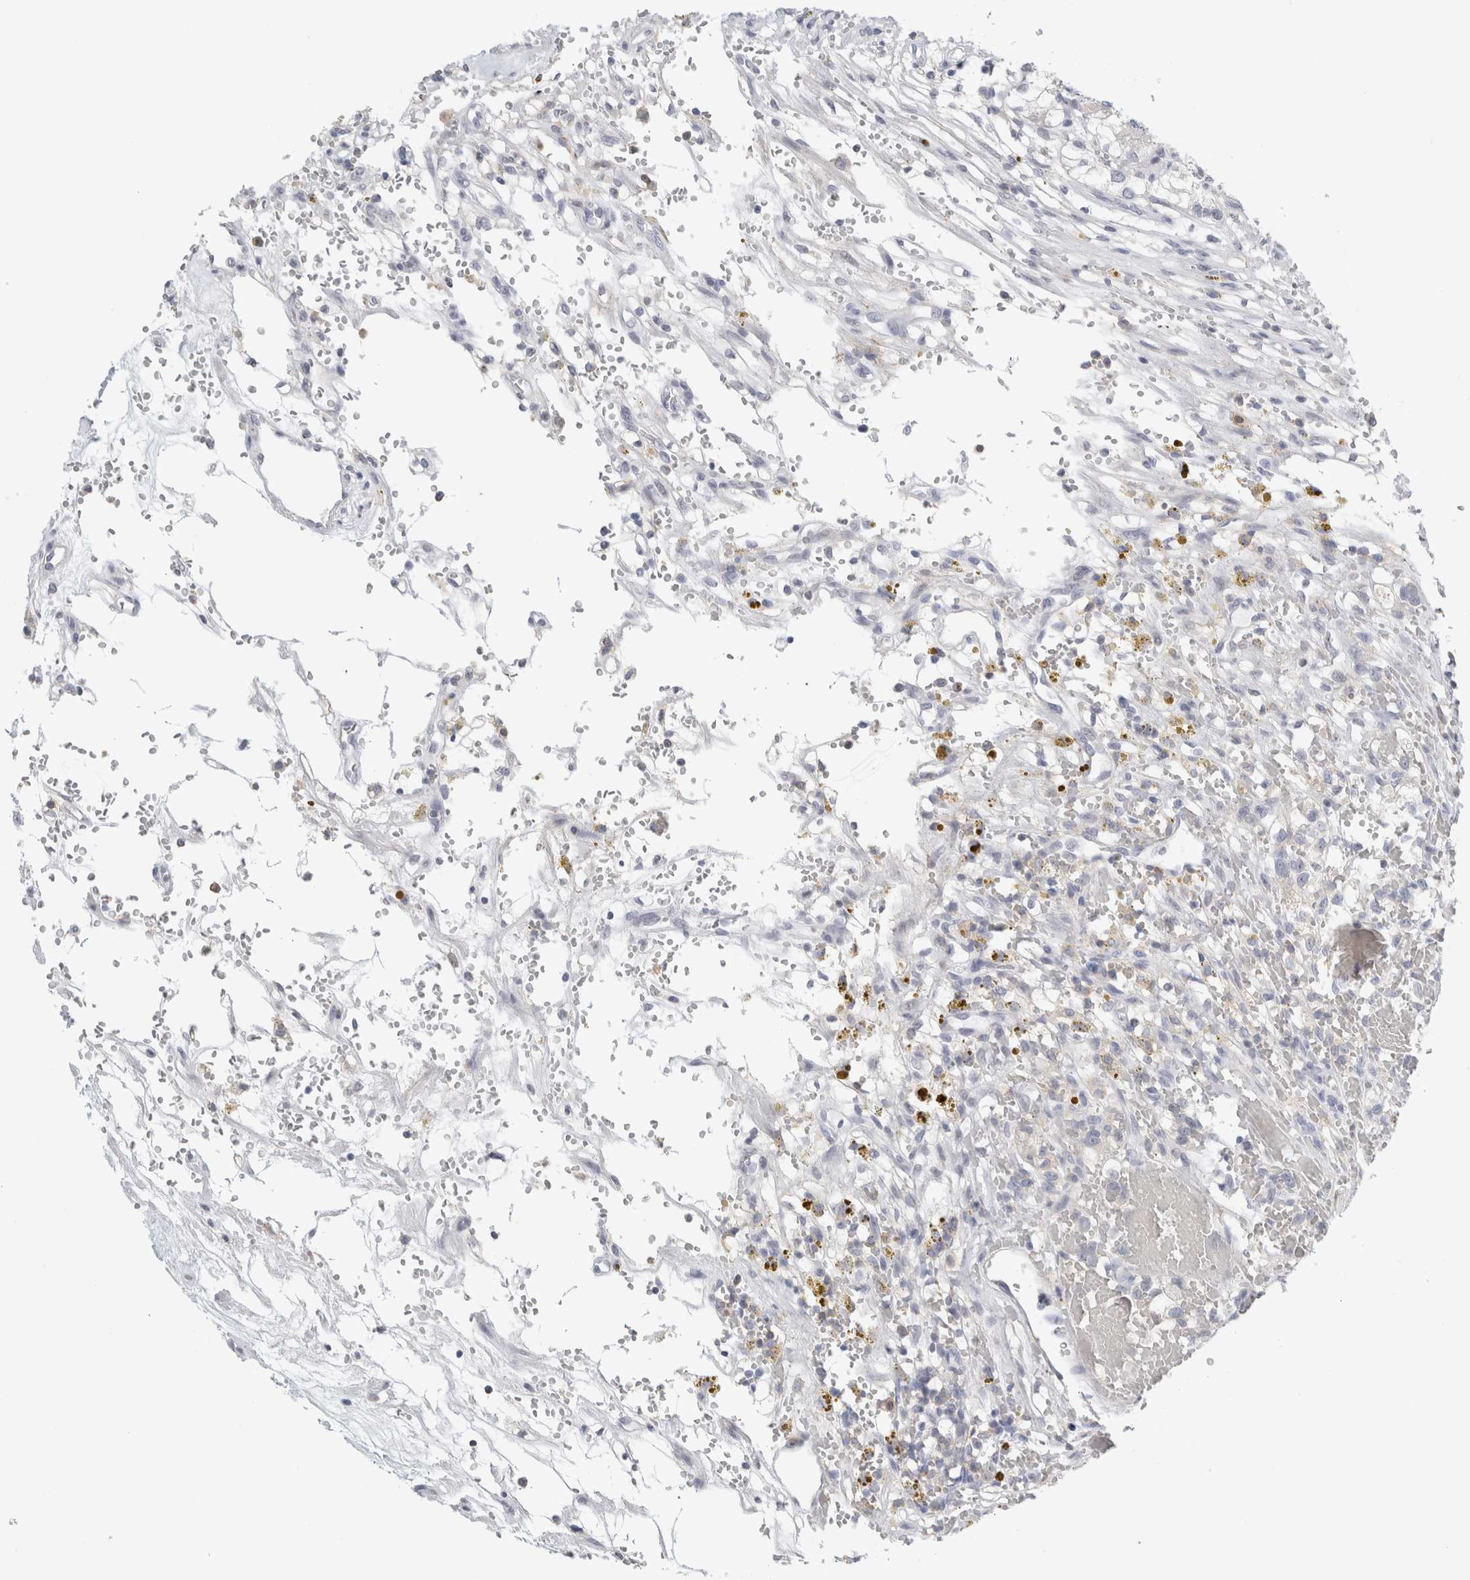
{"staining": {"intensity": "negative", "quantity": "none", "location": "none"}, "tissue": "renal cancer", "cell_type": "Tumor cells", "image_type": "cancer", "snomed": [{"axis": "morphology", "description": "Adenocarcinoma, NOS"}, {"axis": "topography", "description": "Kidney"}], "caption": "This image is of renal cancer (adenocarcinoma) stained with immunohistochemistry (IHC) to label a protein in brown with the nuclei are counter-stained blue. There is no expression in tumor cells.", "gene": "P2RY2", "patient": {"sex": "female", "age": 57}}